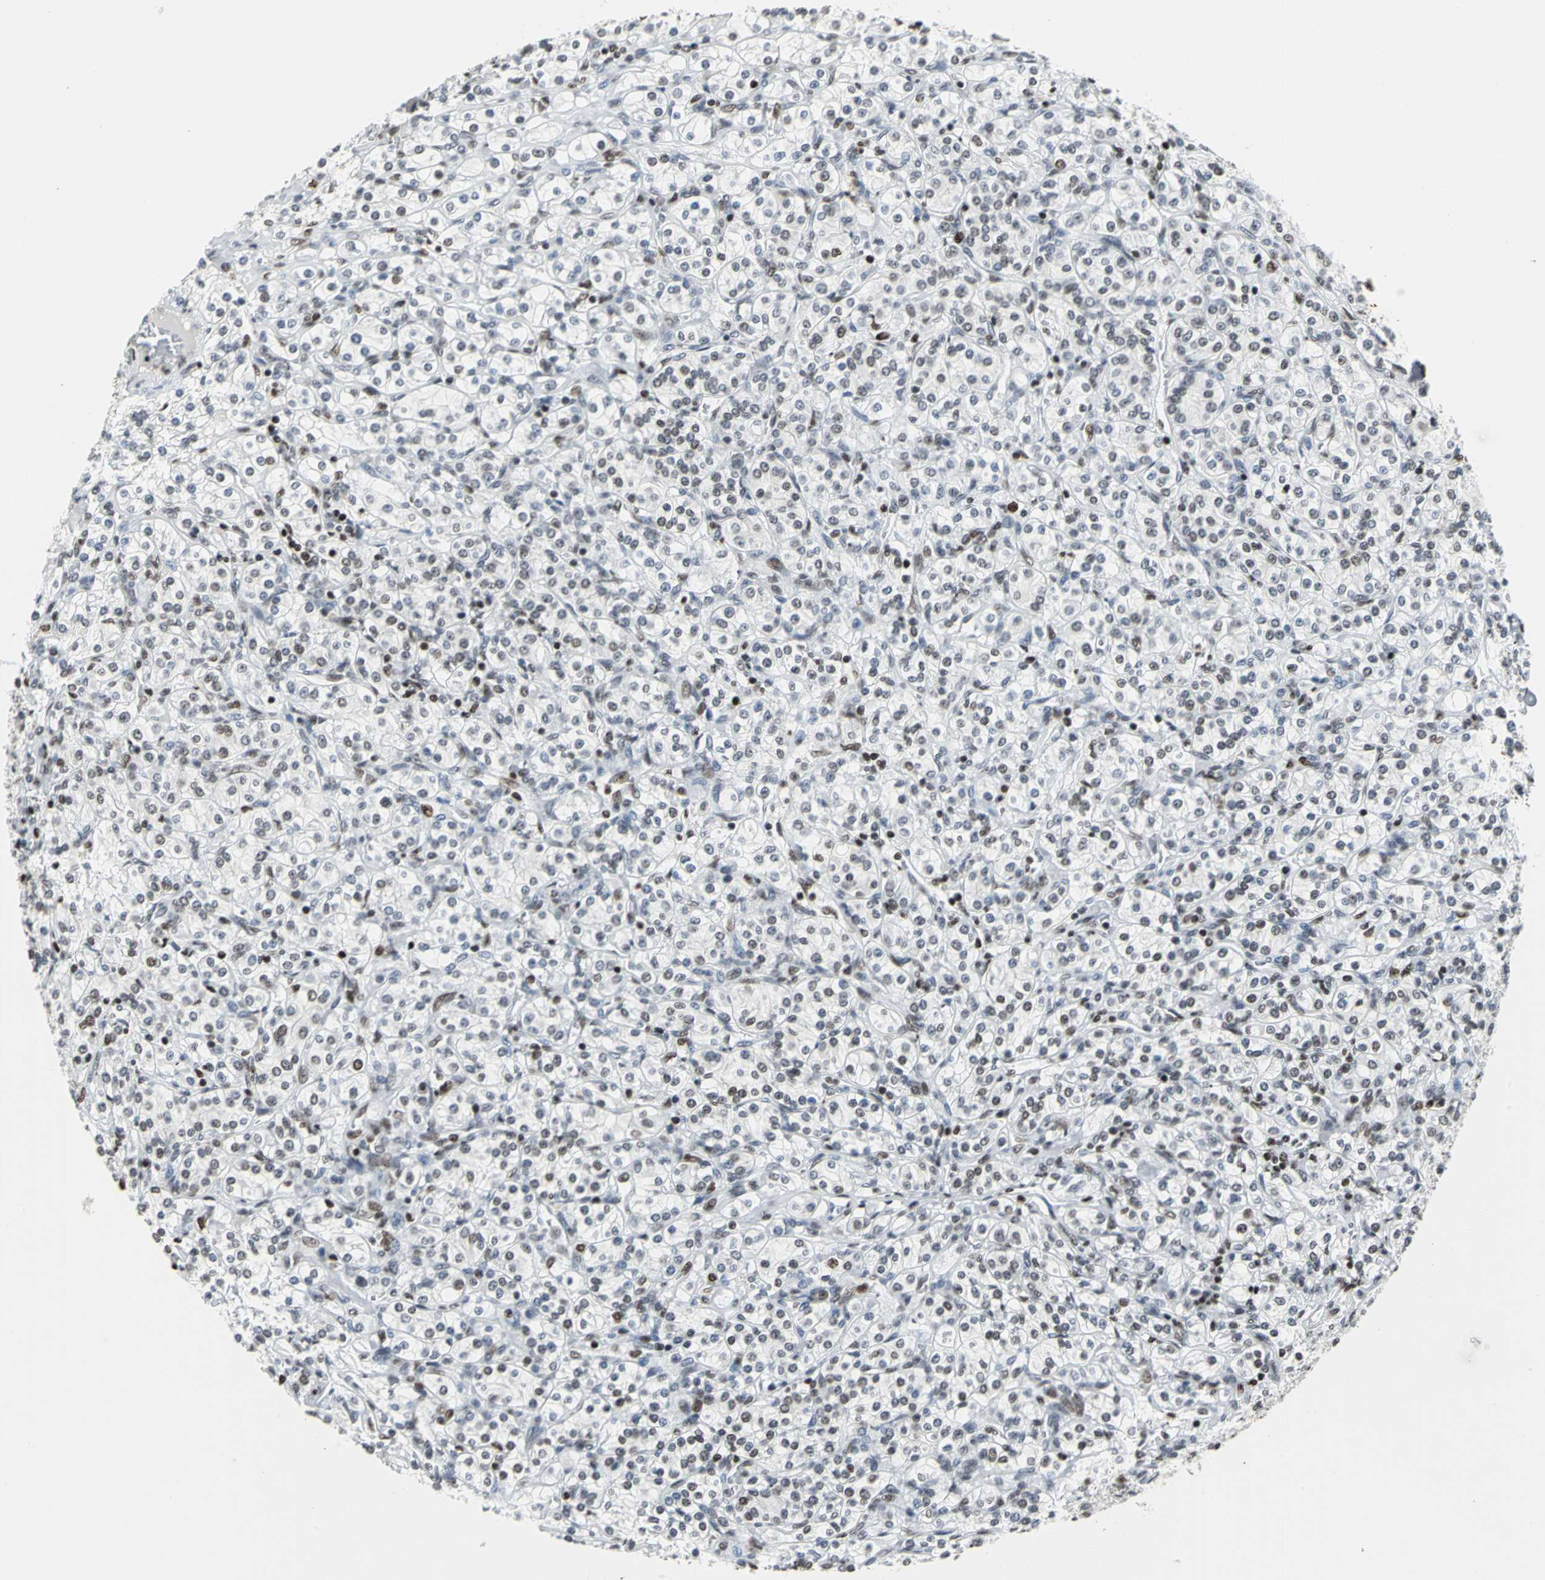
{"staining": {"intensity": "weak", "quantity": "<25%", "location": "nuclear"}, "tissue": "renal cancer", "cell_type": "Tumor cells", "image_type": "cancer", "snomed": [{"axis": "morphology", "description": "Adenocarcinoma, NOS"}, {"axis": "topography", "description": "Kidney"}], "caption": "Renal cancer was stained to show a protein in brown. There is no significant positivity in tumor cells.", "gene": "HNRNPD", "patient": {"sex": "male", "age": 77}}